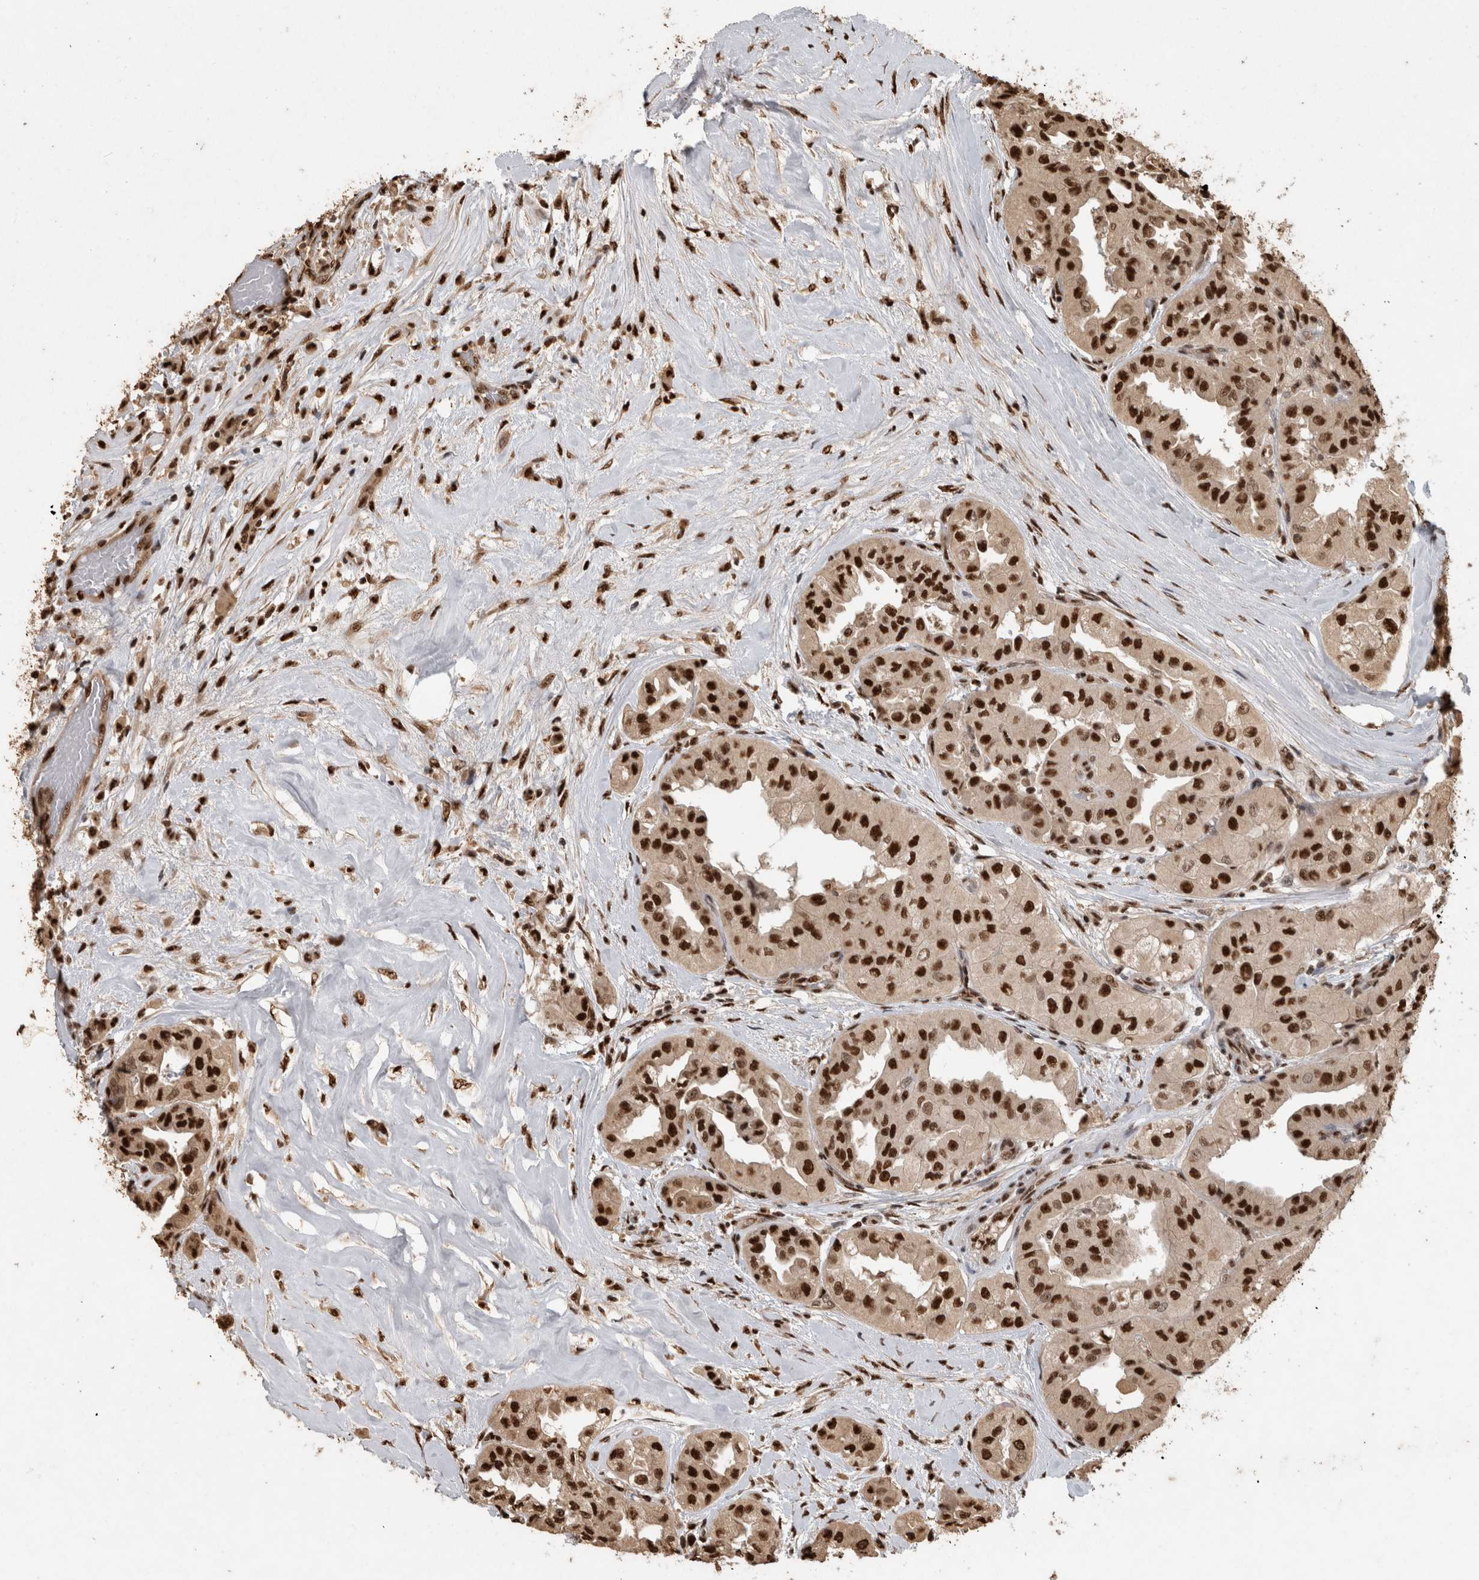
{"staining": {"intensity": "strong", "quantity": ">75%", "location": "nuclear"}, "tissue": "thyroid cancer", "cell_type": "Tumor cells", "image_type": "cancer", "snomed": [{"axis": "morphology", "description": "Papillary adenocarcinoma, NOS"}, {"axis": "topography", "description": "Thyroid gland"}], "caption": "Immunohistochemistry (IHC) of thyroid papillary adenocarcinoma reveals high levels of strong nuclear expression in approximately >75% of tumor cells.", "gene": "RAD50", "patient": {"sex": "female", "age": 59}}